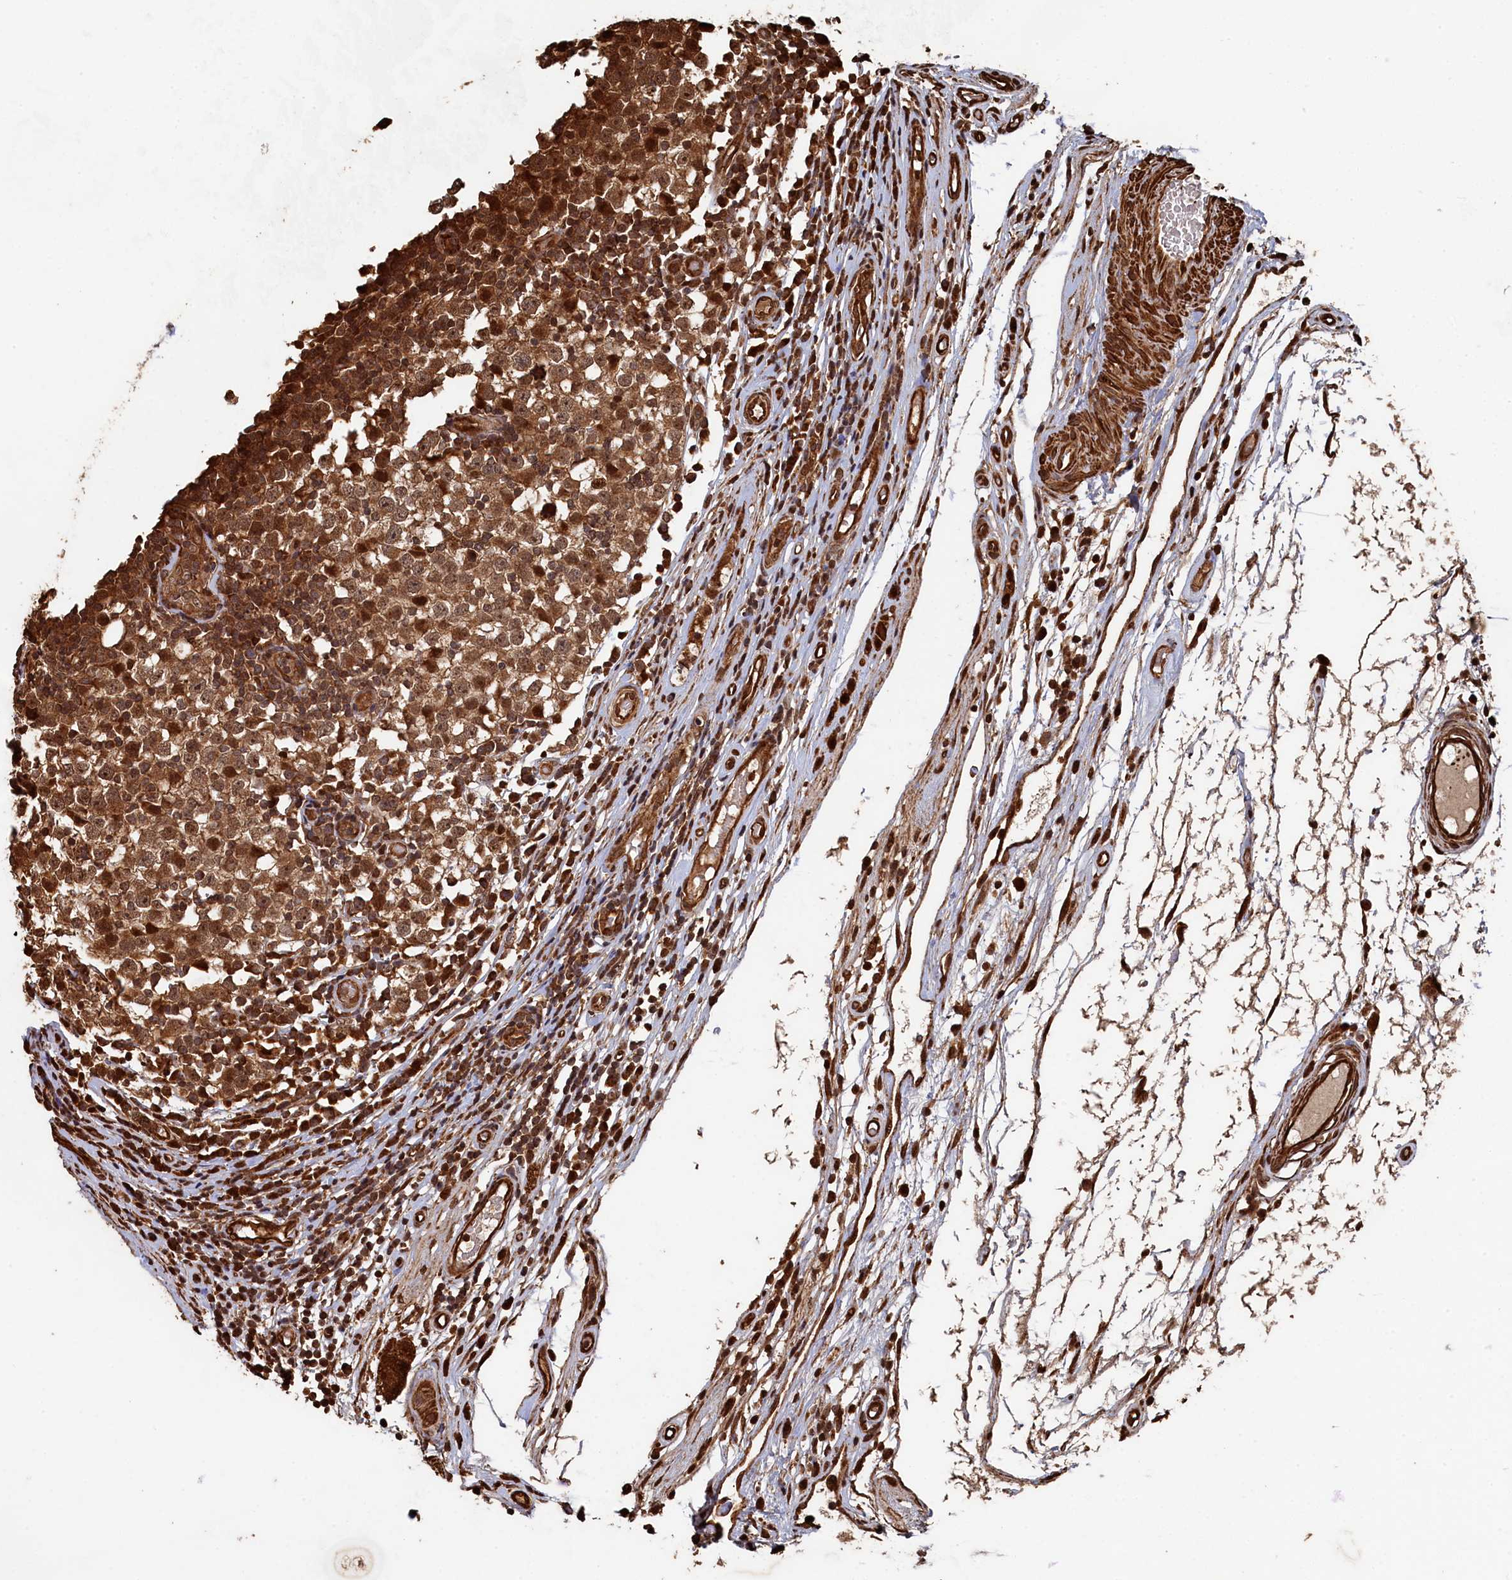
{"staining": {"intensity": "moderate", "quantity": ">75%", "location": "cytoplasmic/membranous"}, "tissue": "testis cancer", "cell_type": "Tumor cells", "image_type": "cancer", "snomed": [{"axis": "morphology", "description": "Seminoma, NOS"}, {"axis": "topography", "description": "Testis"}], "caption": "A photomicrograph of testis cancer stained for a protein exhibits moderate cytoplasmic/membranous brown staining in tumor cells.", "gene": "PIGN", "patient": {"sex": "male", "age": 65}}